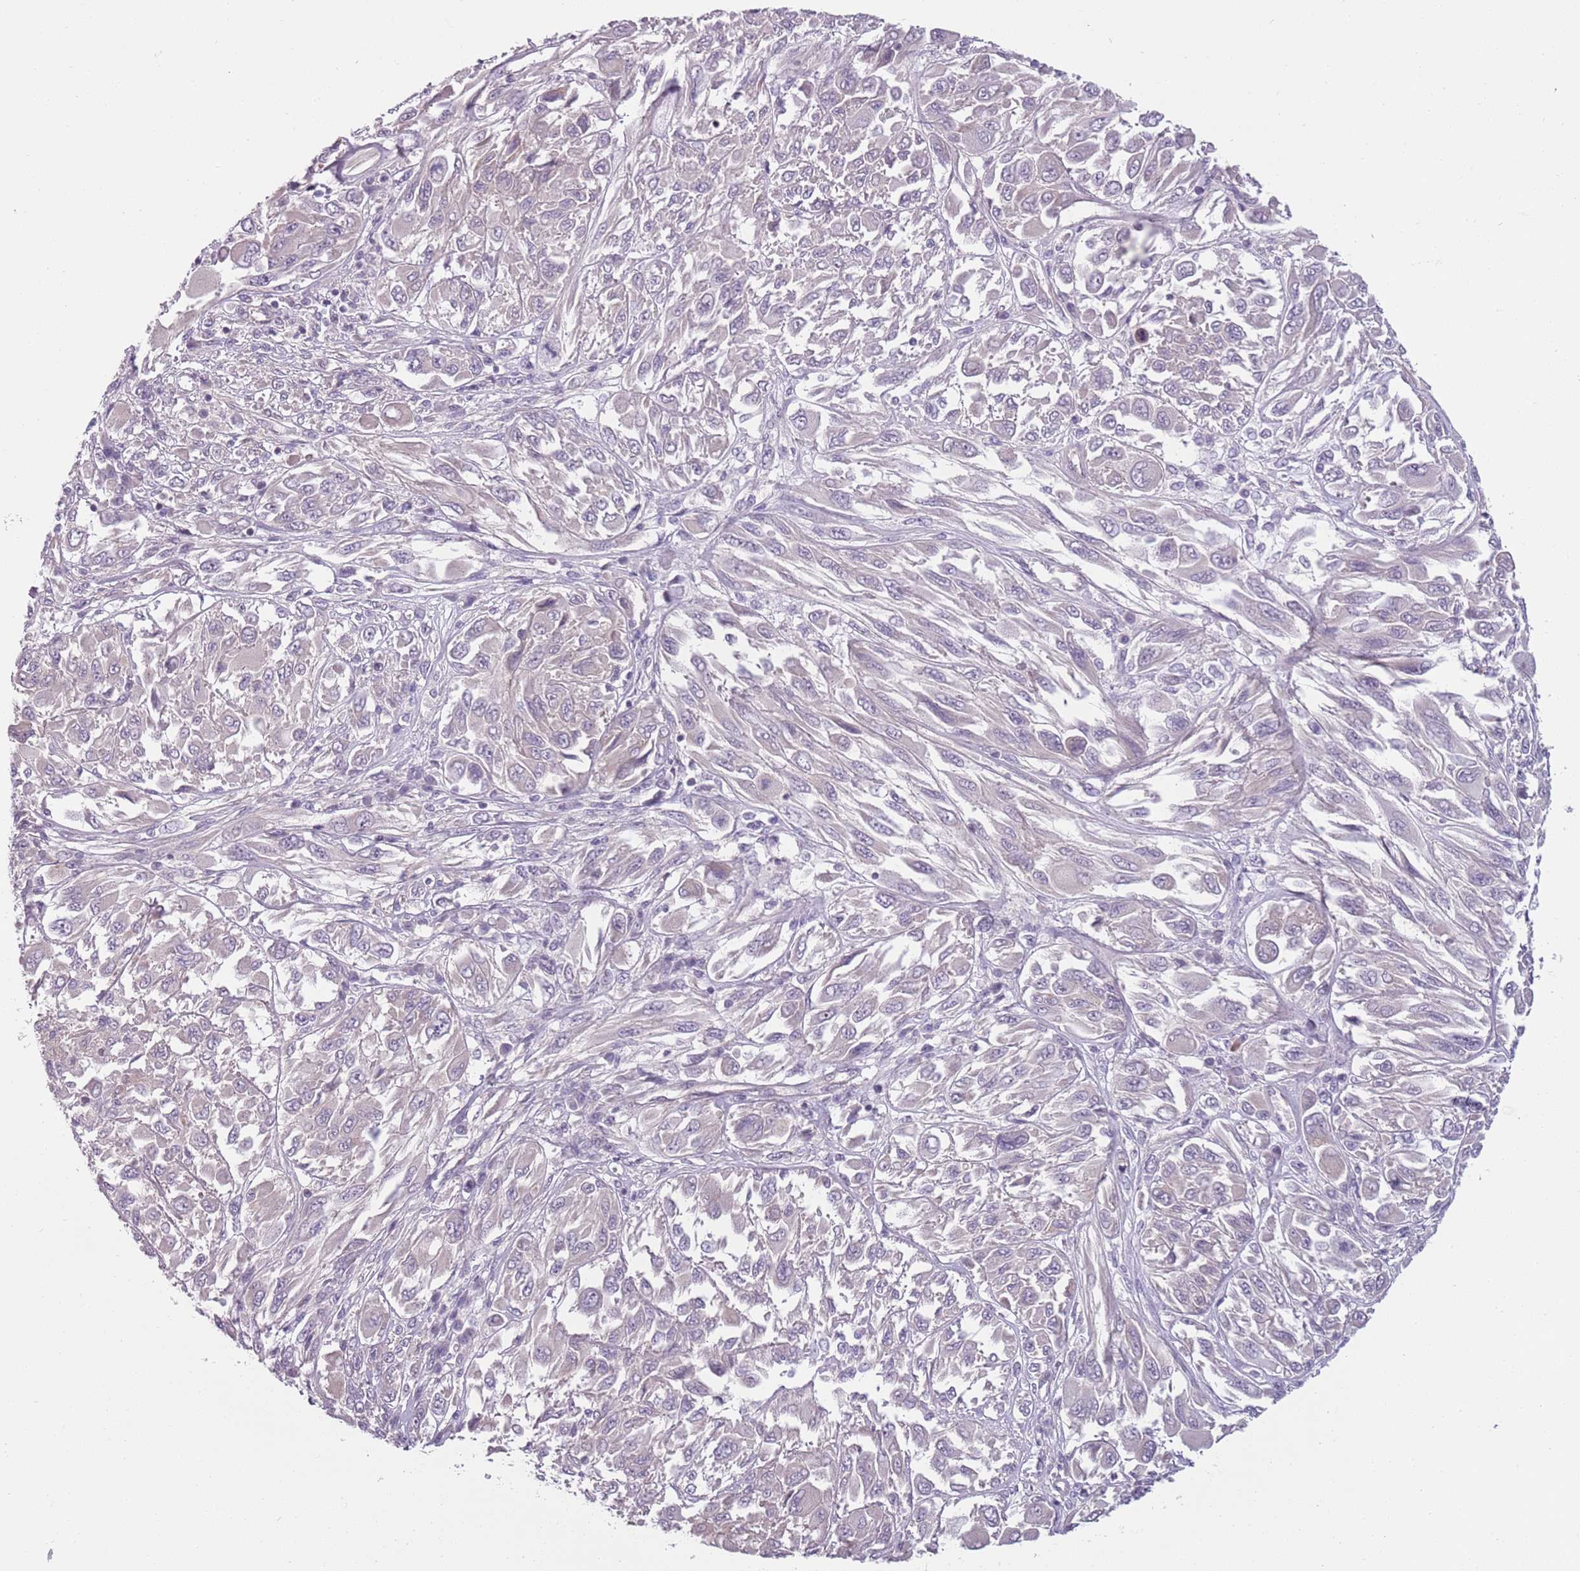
{"staining": {"intensity": "negative", "quantity": "none", "location": "none"}, "tissue": "melanoma", "cell_type": "Tumor cells", "image_type": "cancer", "snomed": [{"axis": "morphology", "description": "Malignant melanoma, NOS"}, {"axis": "topography", "description": "Skin"}], "caption": "Tumor cells show no significant expression in melanoma. (DAB immunohistochemistry with hematoxylin counter stain).", "gene": "TLCD2", "patient": {"sex": "female", "age": 91}}